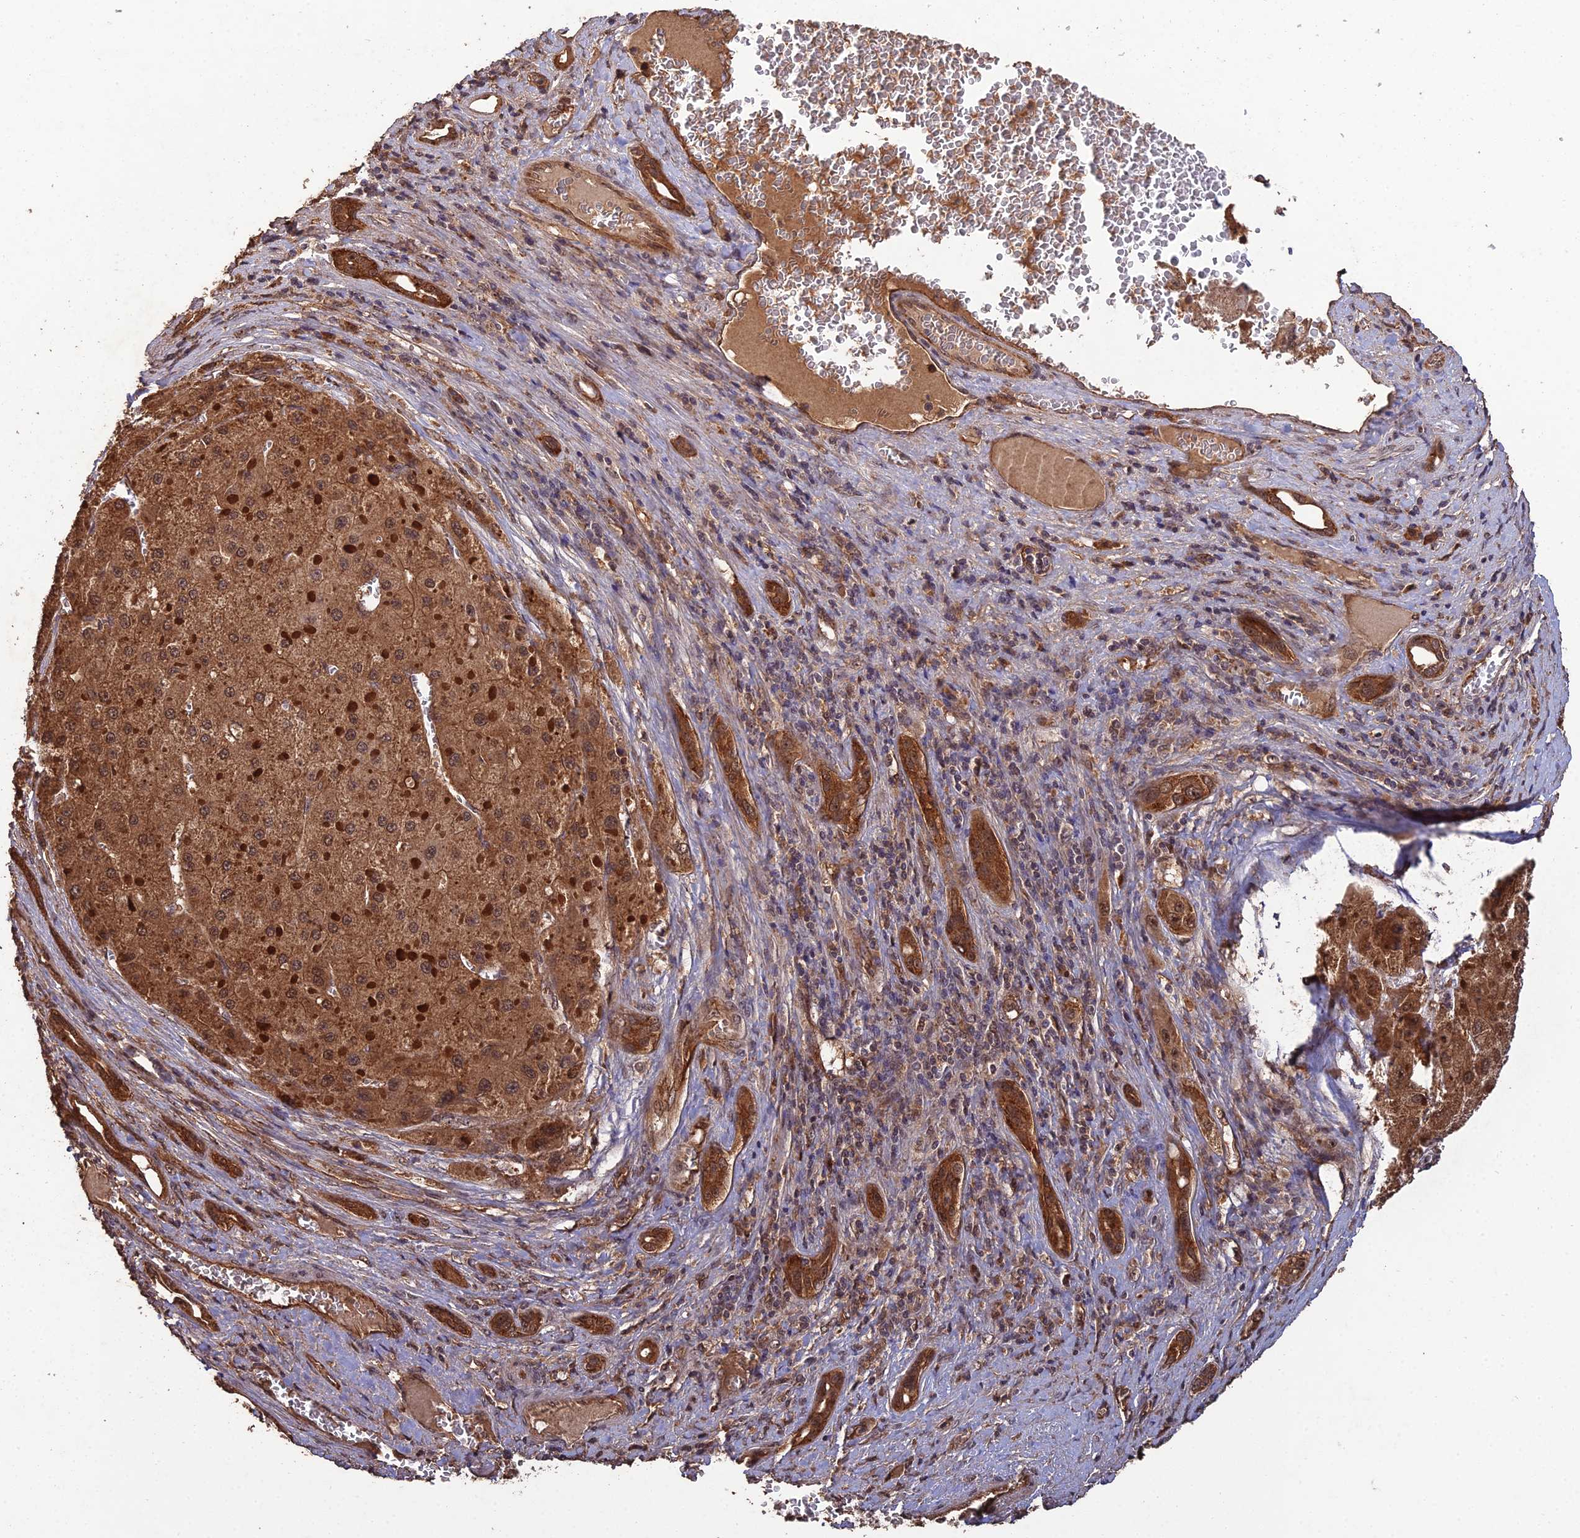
{"staining": {"intensity": "strong", "quantity": ">75%", "location": "cytoplasmic/membranous,nuclear"}, "tissue": "liver cancer", "cell_type": "Tumor cells", "image_type": "cancer", "snomed": [{"axis": "morphology", "description": "Carcinoma, Hepatocellular, NOS"}, {"axis": "topography", "description": "Liver"}], "caption": "Human liver cancer stained with a brown dye shows strong cytoplasmic/membranous and nuclear positive staining in about >75% of tumor cells.", "gene": "RALGAPA2", "patient": {"sex": "female", "age": 73}}